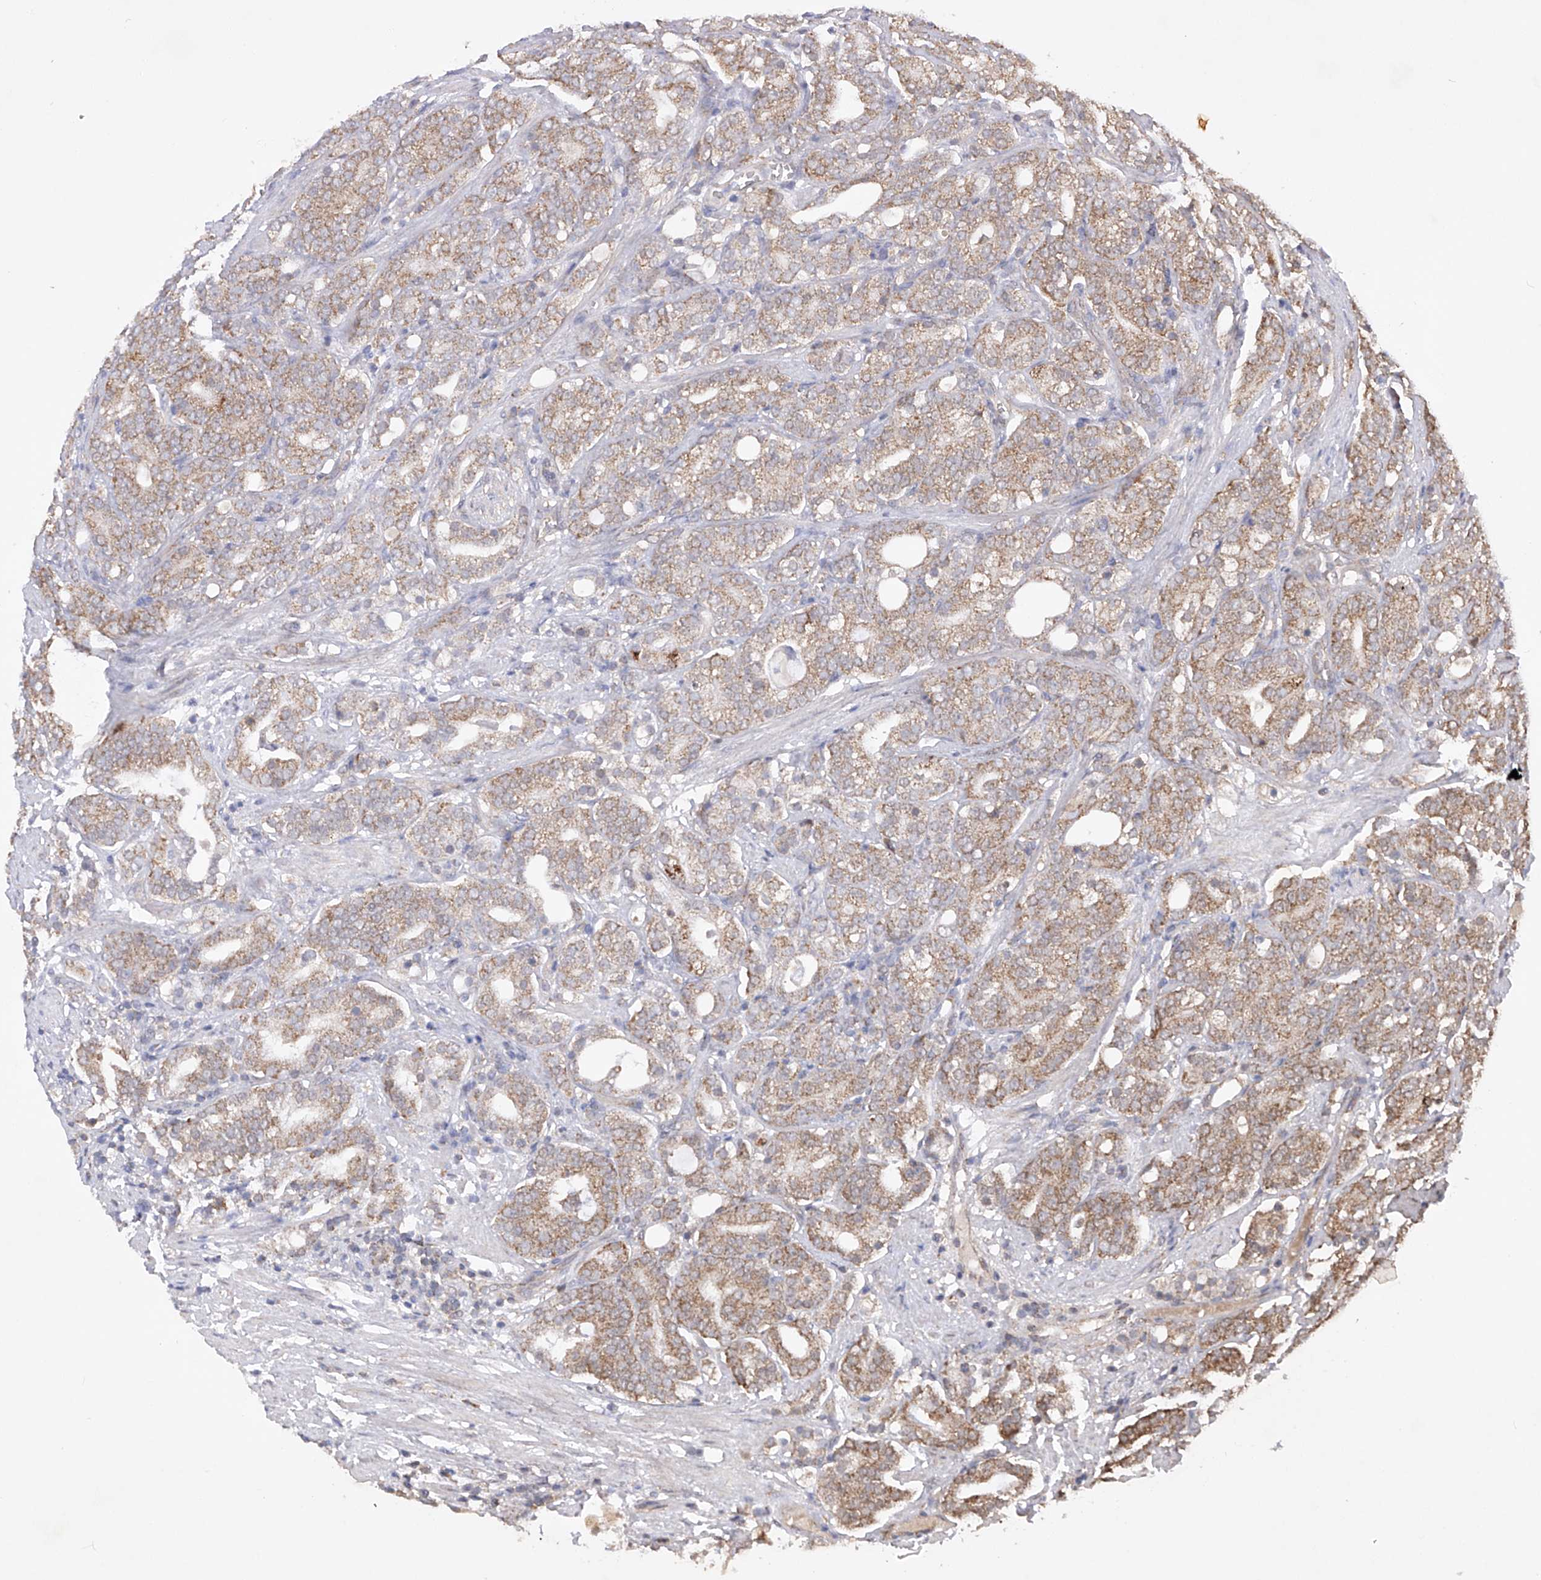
{"staining": {"intensity": "moderate", "quantity": "25%-75%", "location": "cytoplasmic/membranous"}, "tissue": "prostate cancer", "cell_type": "Tumor cells", "image_type": "cancer", "snomed": [{"axis": "morphology", "description": "Adenocarcinoma, High grade"}, {"axis": "topography", "description": "Prostate"}], "caption": "Immunohistochemistry of prostate cancer (high-grade adenocarcinoma) shows medium levels of moderate cytoplasmic/membranous expression in approximately 25%-75% of tumor cells.", "gene": "SDHAF4", "patient": {"sex": "male", "age": 57}}